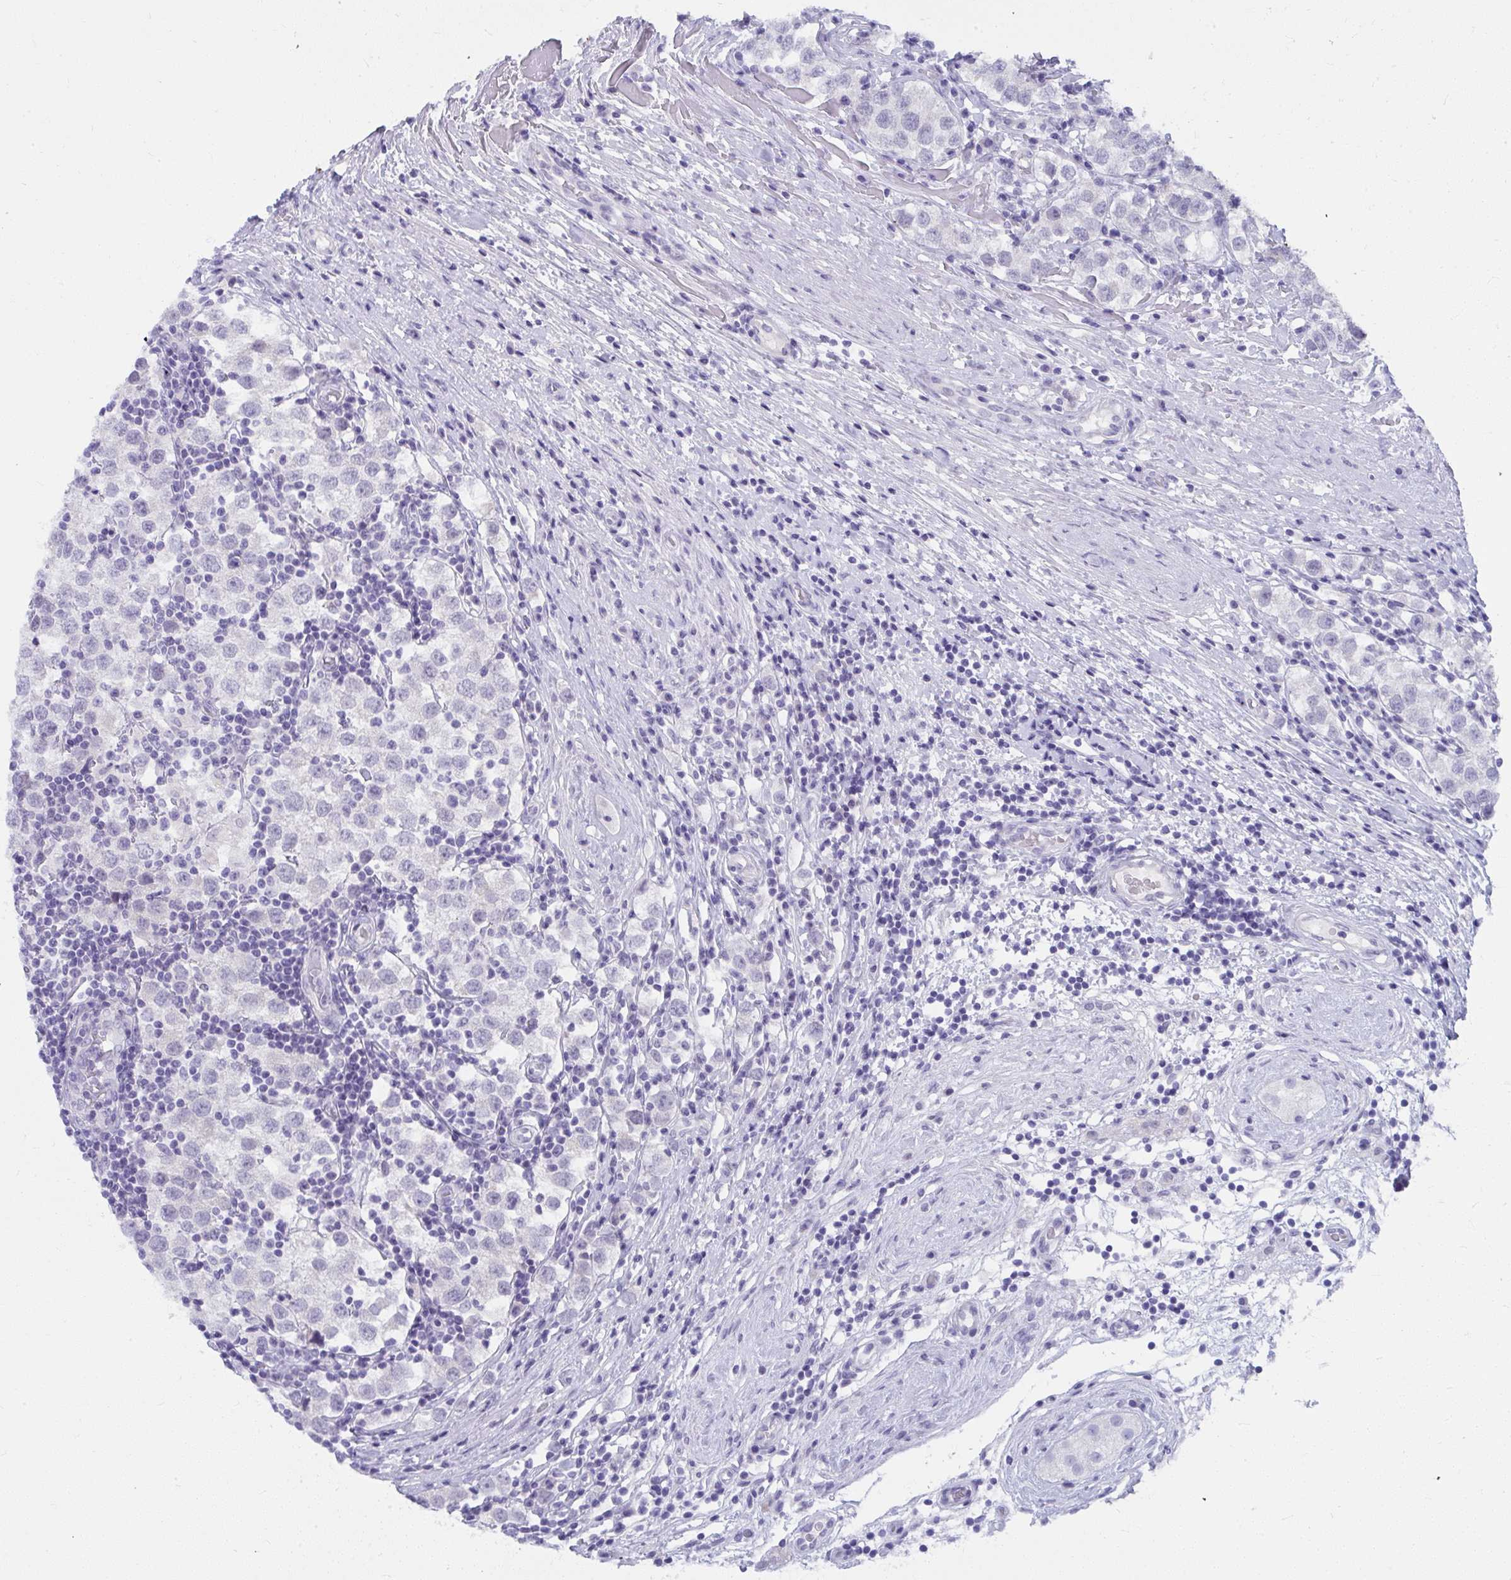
{"staining": {"intensity": "negative", "quantity": "none", "location": "none"}, "tissue": "testis cancer", "cell_type": "Tumor cells", "image_type": "cancer", "snomed": [{"axis": "morphology", "description": "Seminoma, NOS"}, {"axis": "topography", "description": "Testis"}], "caption": "DAB (3,3'-diaminobenzidine) immunohistochemical staining of testis seminoma shows no significant expression in tumor cells.", "gene": "UGT3A2", "patient": {"sex": "male", "age": 34}}